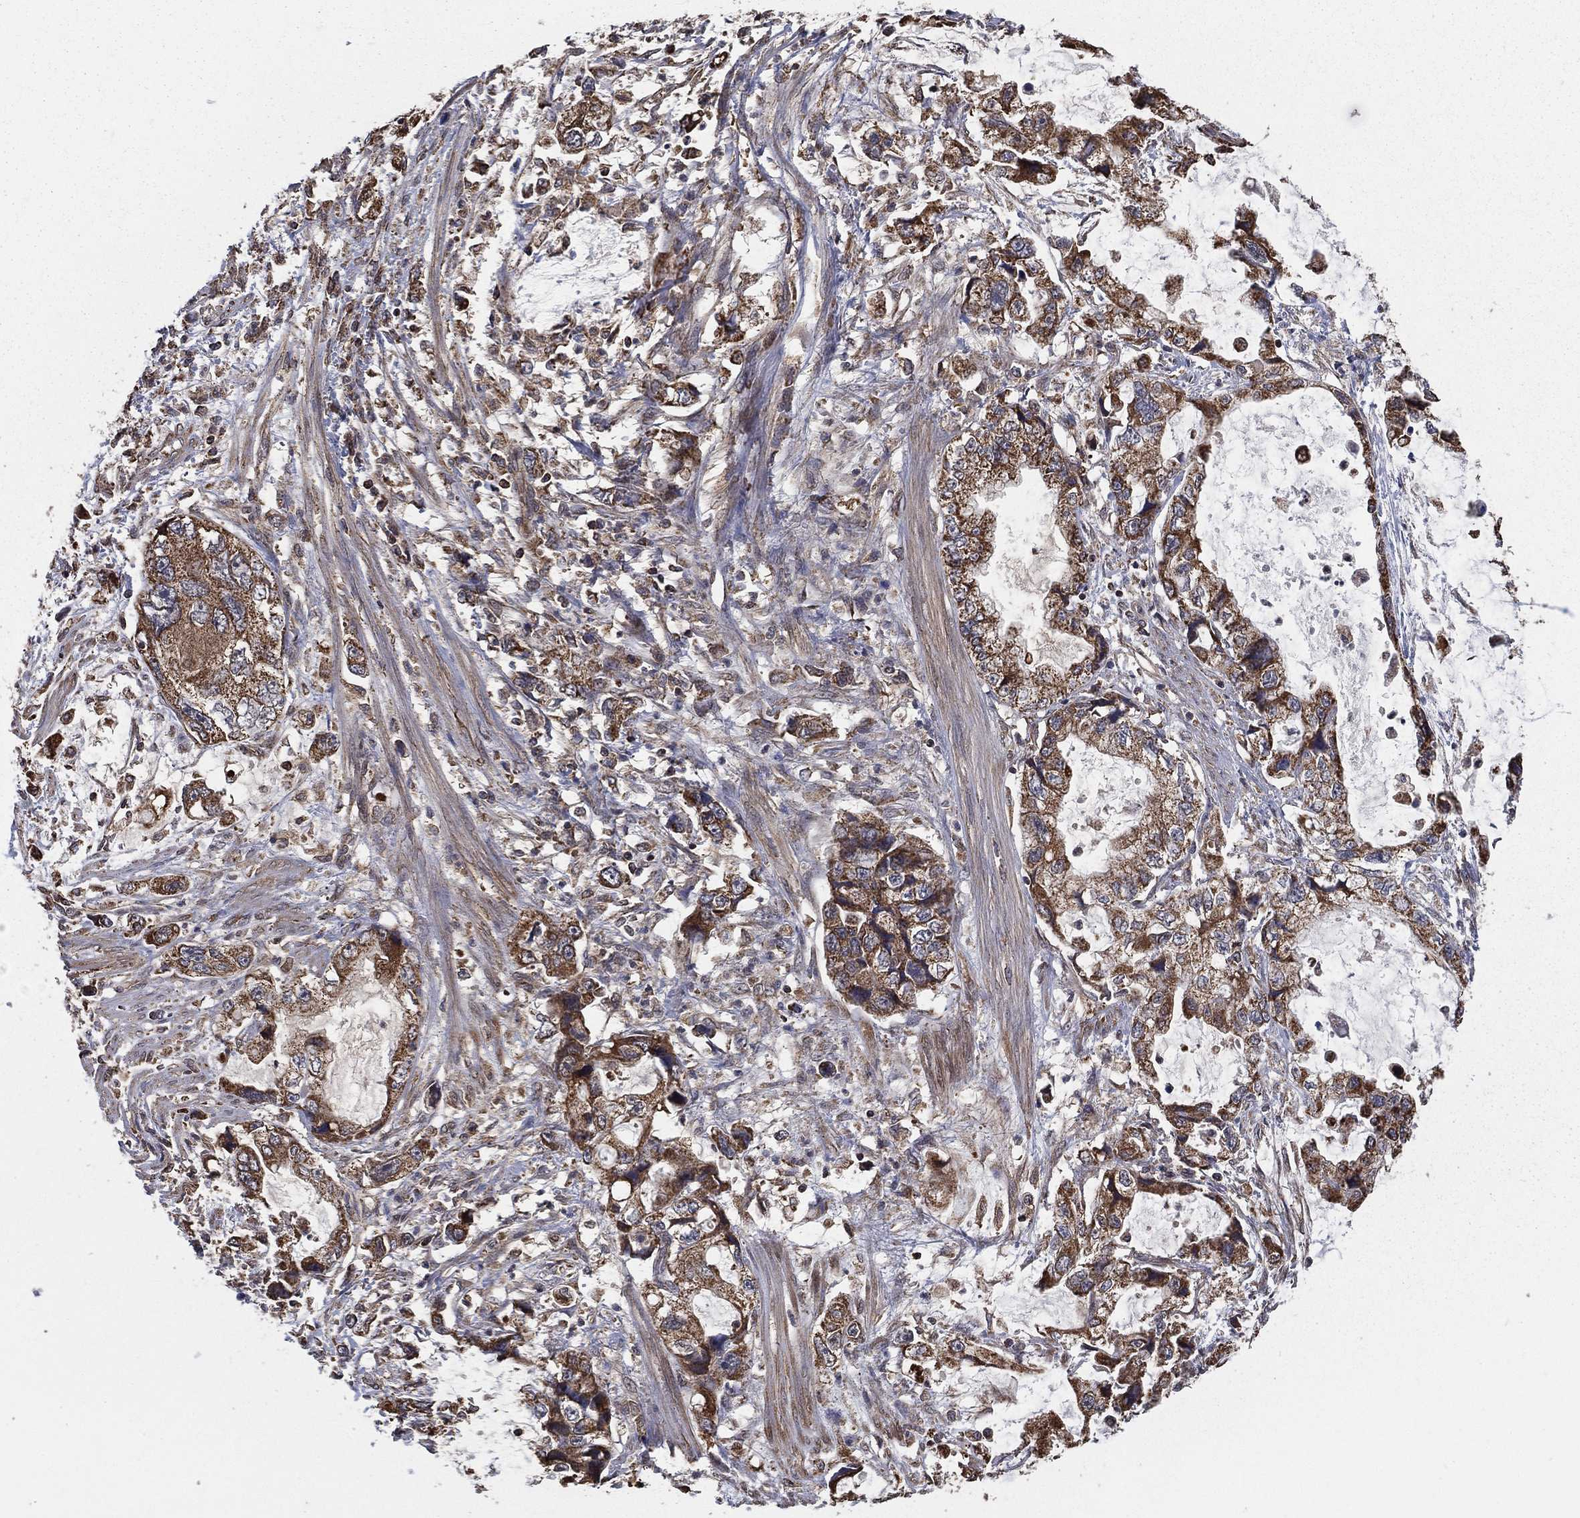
{"staining": {"intensity": "strong", "quantity": ">75%", "location": "cytoplasmic/membranous"}, "tissue": "stomach cancer", "cell_type": "Tumor cells", "image_type": "cancer", "snomed": [{"axis": "morphology", "description": "Adenocarcinoma, NOS"}, {"axis": "topography", "description": "Pancreas"}, {"axis": "topography", "description": "Stomach, upper"}, {"axis": "topography", "description": "Stomach"}], "caption": "This micrograph demonstrates immunohistochemistry (IHC) staining of stomach adenocarcinoma, with high strong cytoplasmic/membranous positivity in about >75% of tumor cells.", "gene": "RIGI", "patient": {"sex": "male", "age": 77}}